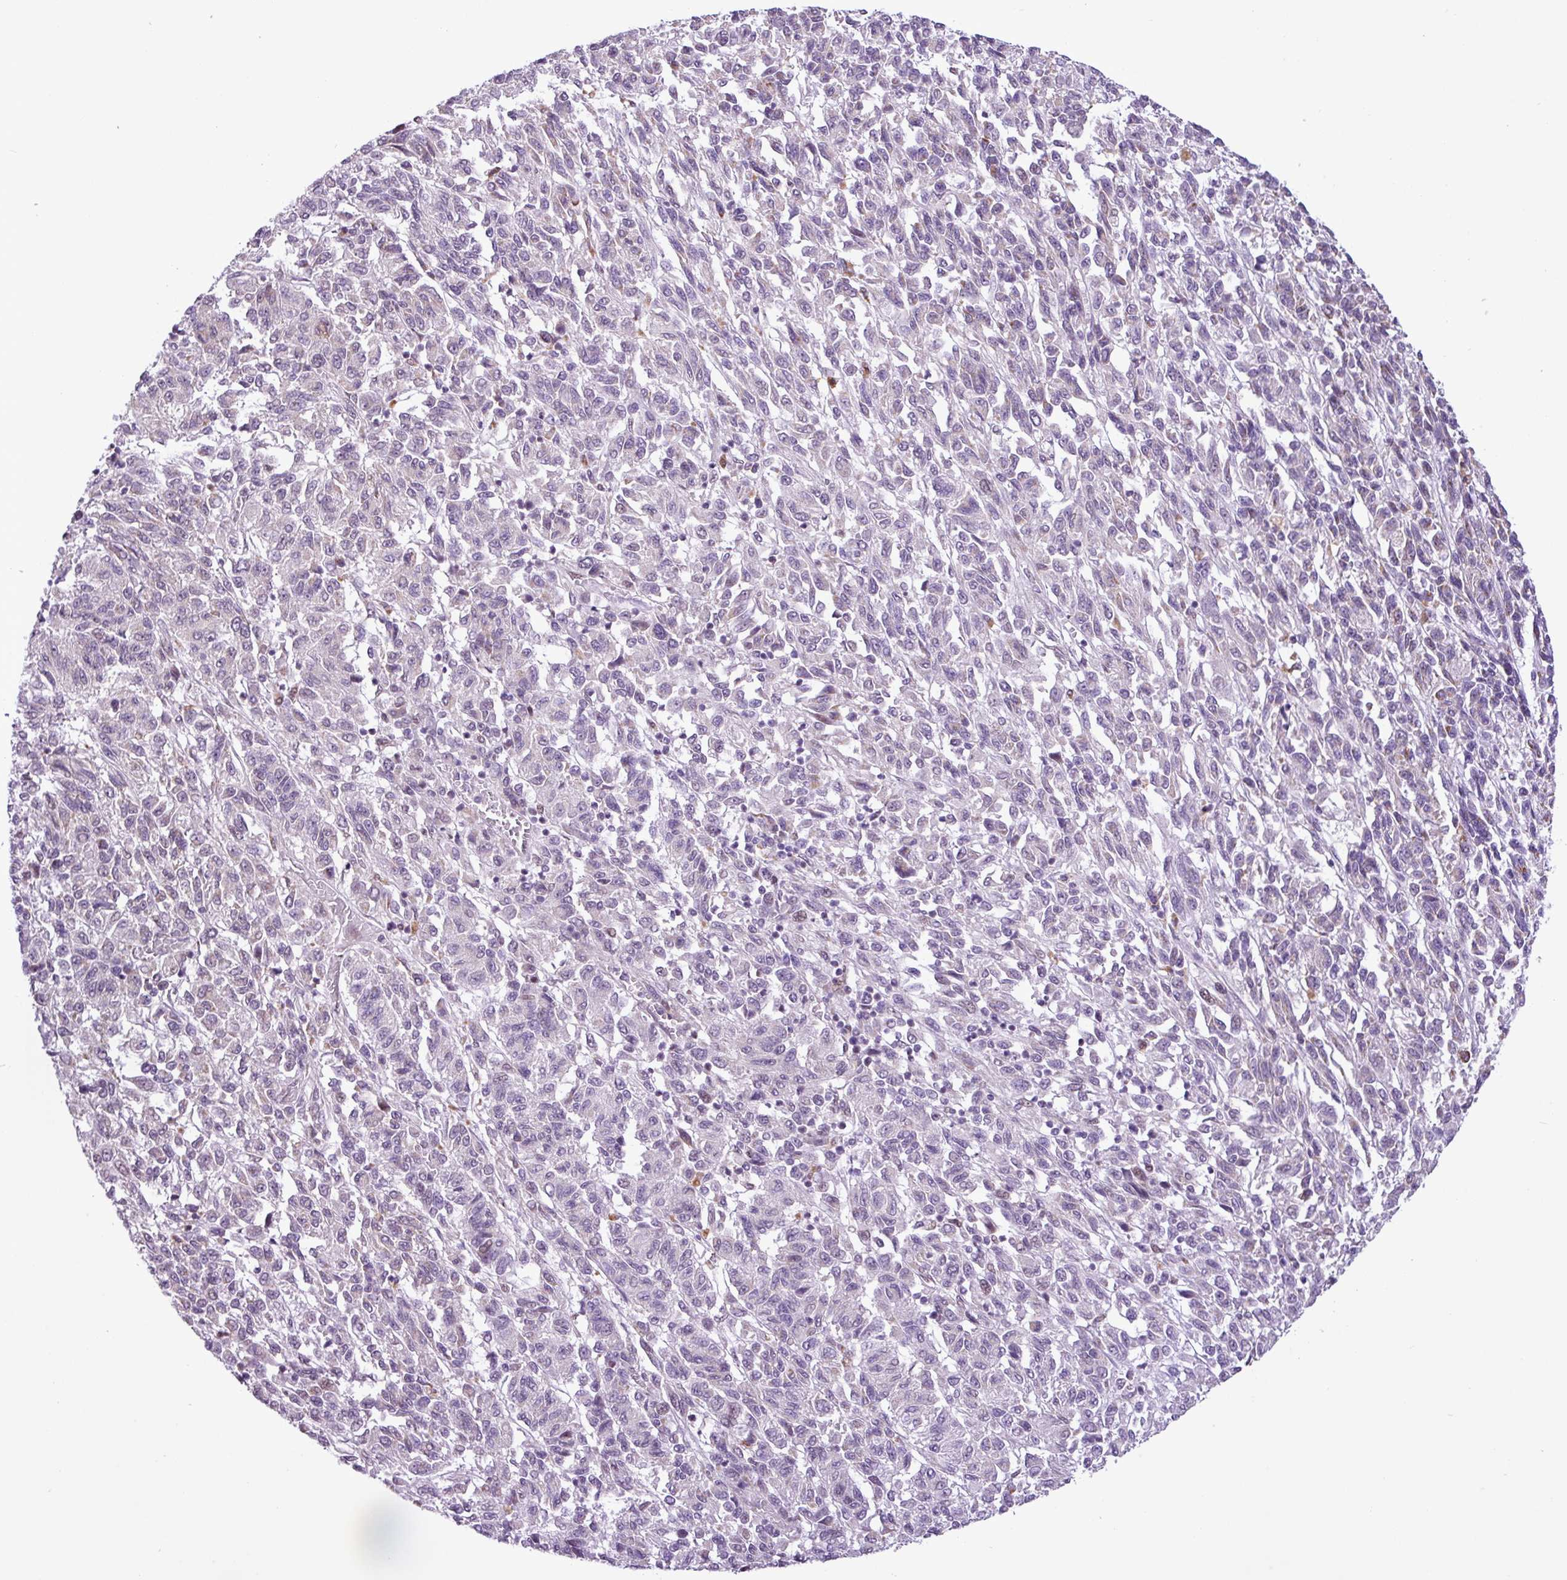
{"staining": {"intensity": "negative", "quantity": "none", "location": "none"}, "tissue": "melanoma", "cell_type": "Tumor cells", "image_type": "cancer", "snomed": [{"axis": "morphology", "description": "Malignant melanoma, Metastatic site"}, {"axis": "topography", "description": "Lung"}], "caption": "DAB (3,3'-diaminobenzidine) immunohistochemical staining of human melanoma exhibits no significant staining in tumor cells. (Immunohistochemistry (ihc), brightfield microscopy, high magnification).", "gene": "ZNF354A", "patient": {"sex": "male", "age": 64}}